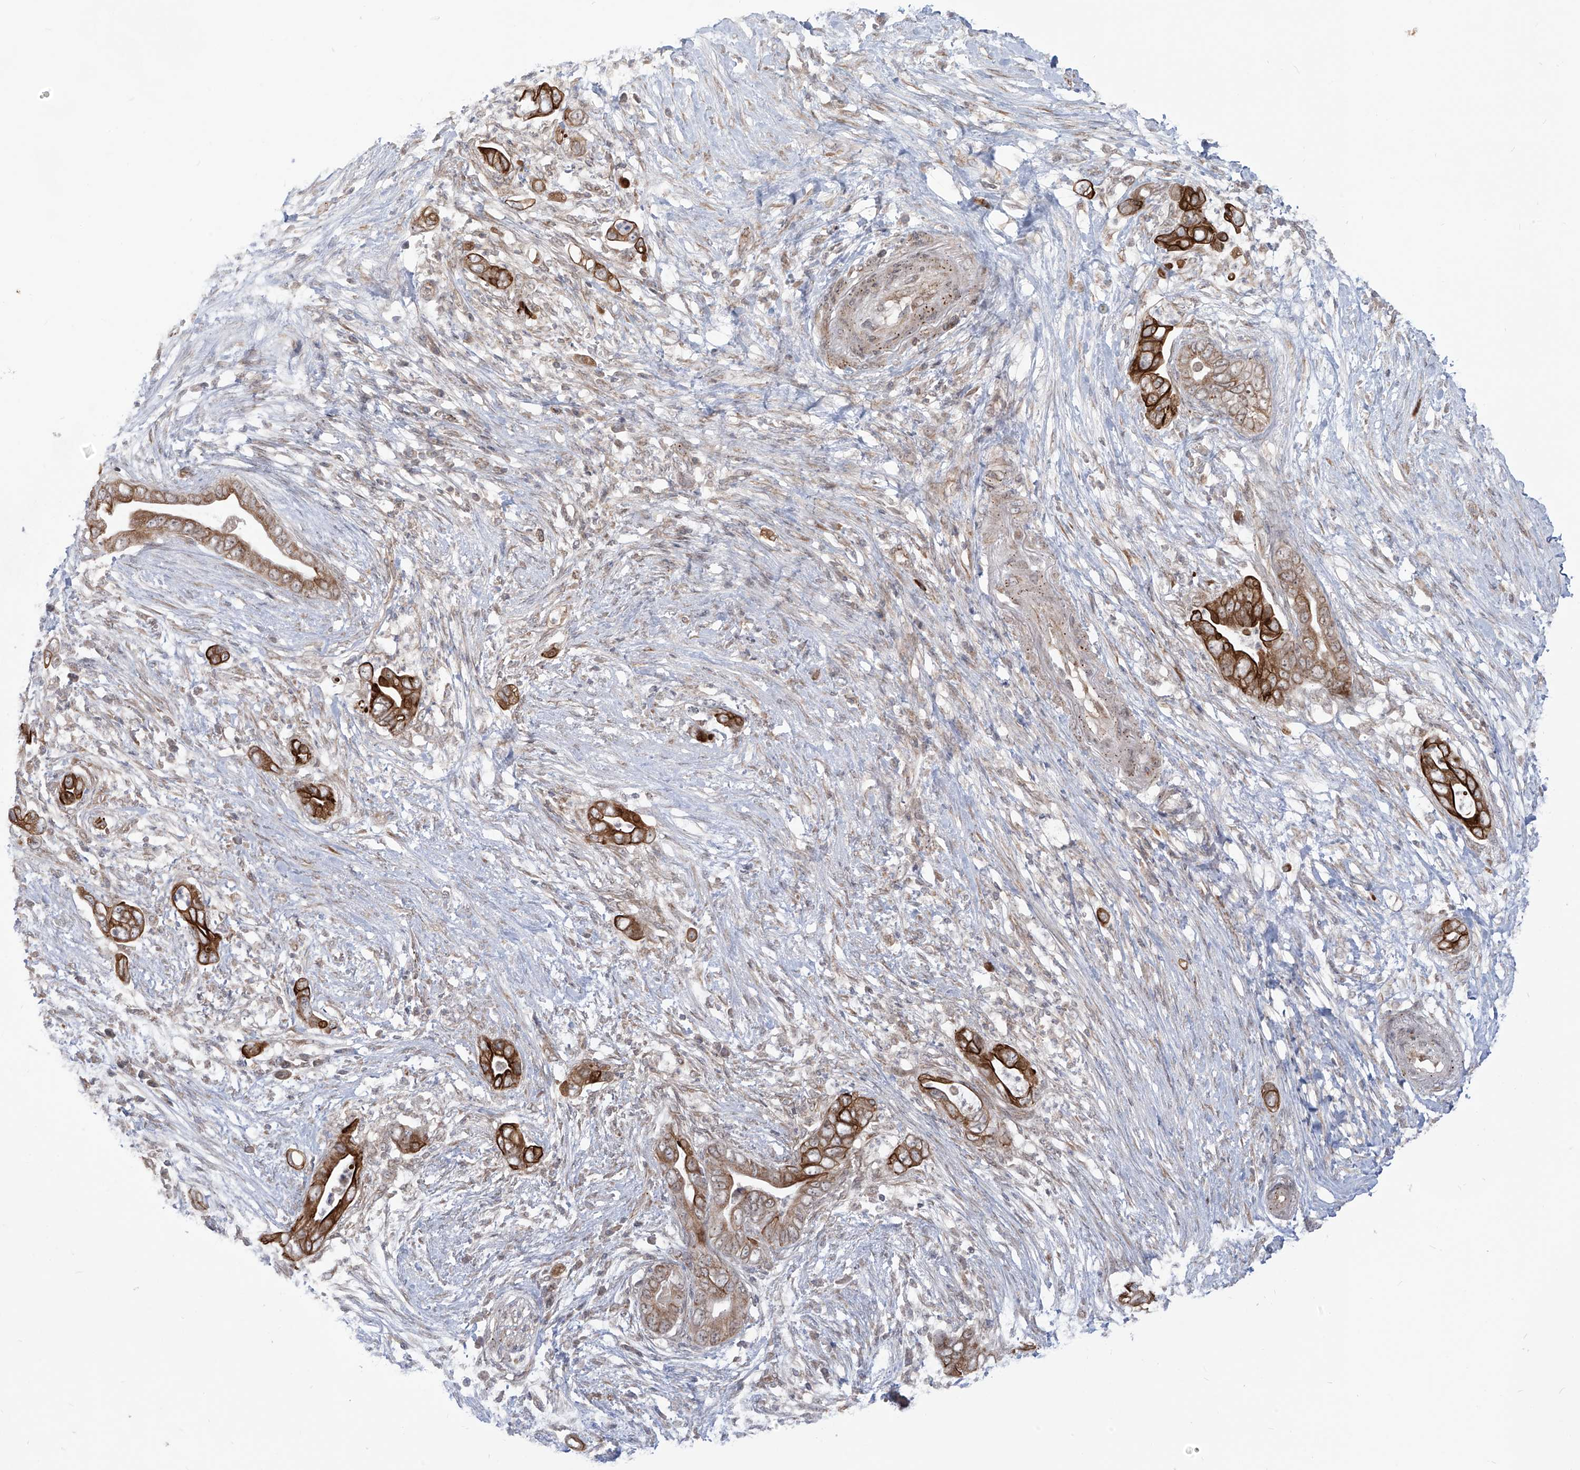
{"staining": {"intensity": "moderate", "quantity": ">75%", "location": "cytoplasmic/membranous"}, "tissue": "pancreatic cancer", "cell_type": "Tumor cells", "image_type": "cancer", "snomed": [{"axis": "morphology", "description": "Adenocarcinoma, NOS"}, {"axis": "topography", "description": "Pancreas"}], "caption": "The immunohistochemical stain highlights moderate cytoplasmic/membranous expression in tumor cells of pancreatic cancer tissue. (DAB (3,3'-diaminobenzidine) IHC, brown staining for protein, blue staining for nuclei).", "gene": "TRIM67", "patient": {"sex": "male", "age": 75}}